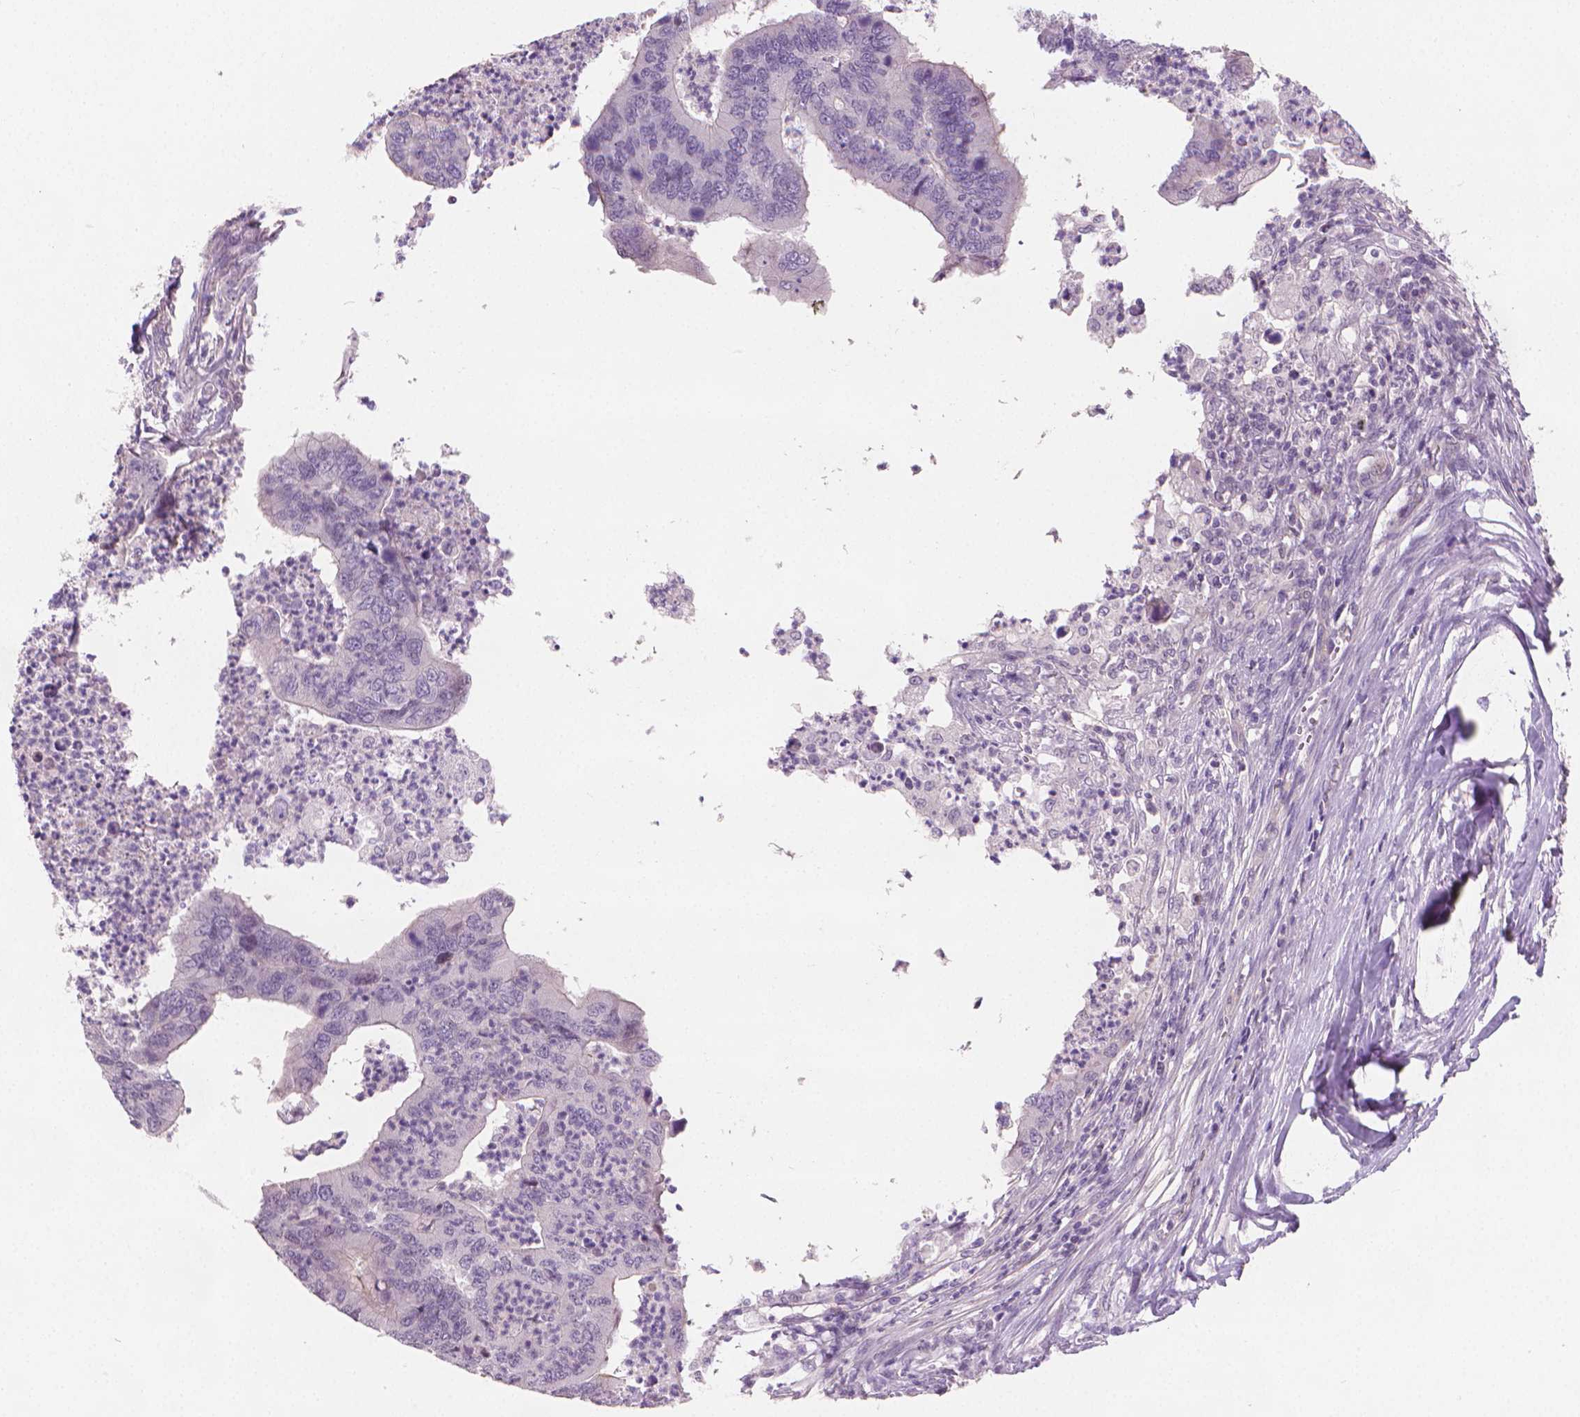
{"staining": {"intensity": "negative", "quantity": "none", "location": "none"}, "tissue": "colorectal cancer", "cell_type": "Tumor cells", "image_type": "cancer", "snomed": [{"axis": "morphology", "description": "Adenocarcinoma, NOS"}, {"axis": "topography", "description": "Colon"}], "caption": "Tumor cells show no significant expression in adenocarcinoma (colorectal).", "gene": "CLXN", "patient": {"sex": "female", "age": 67}}